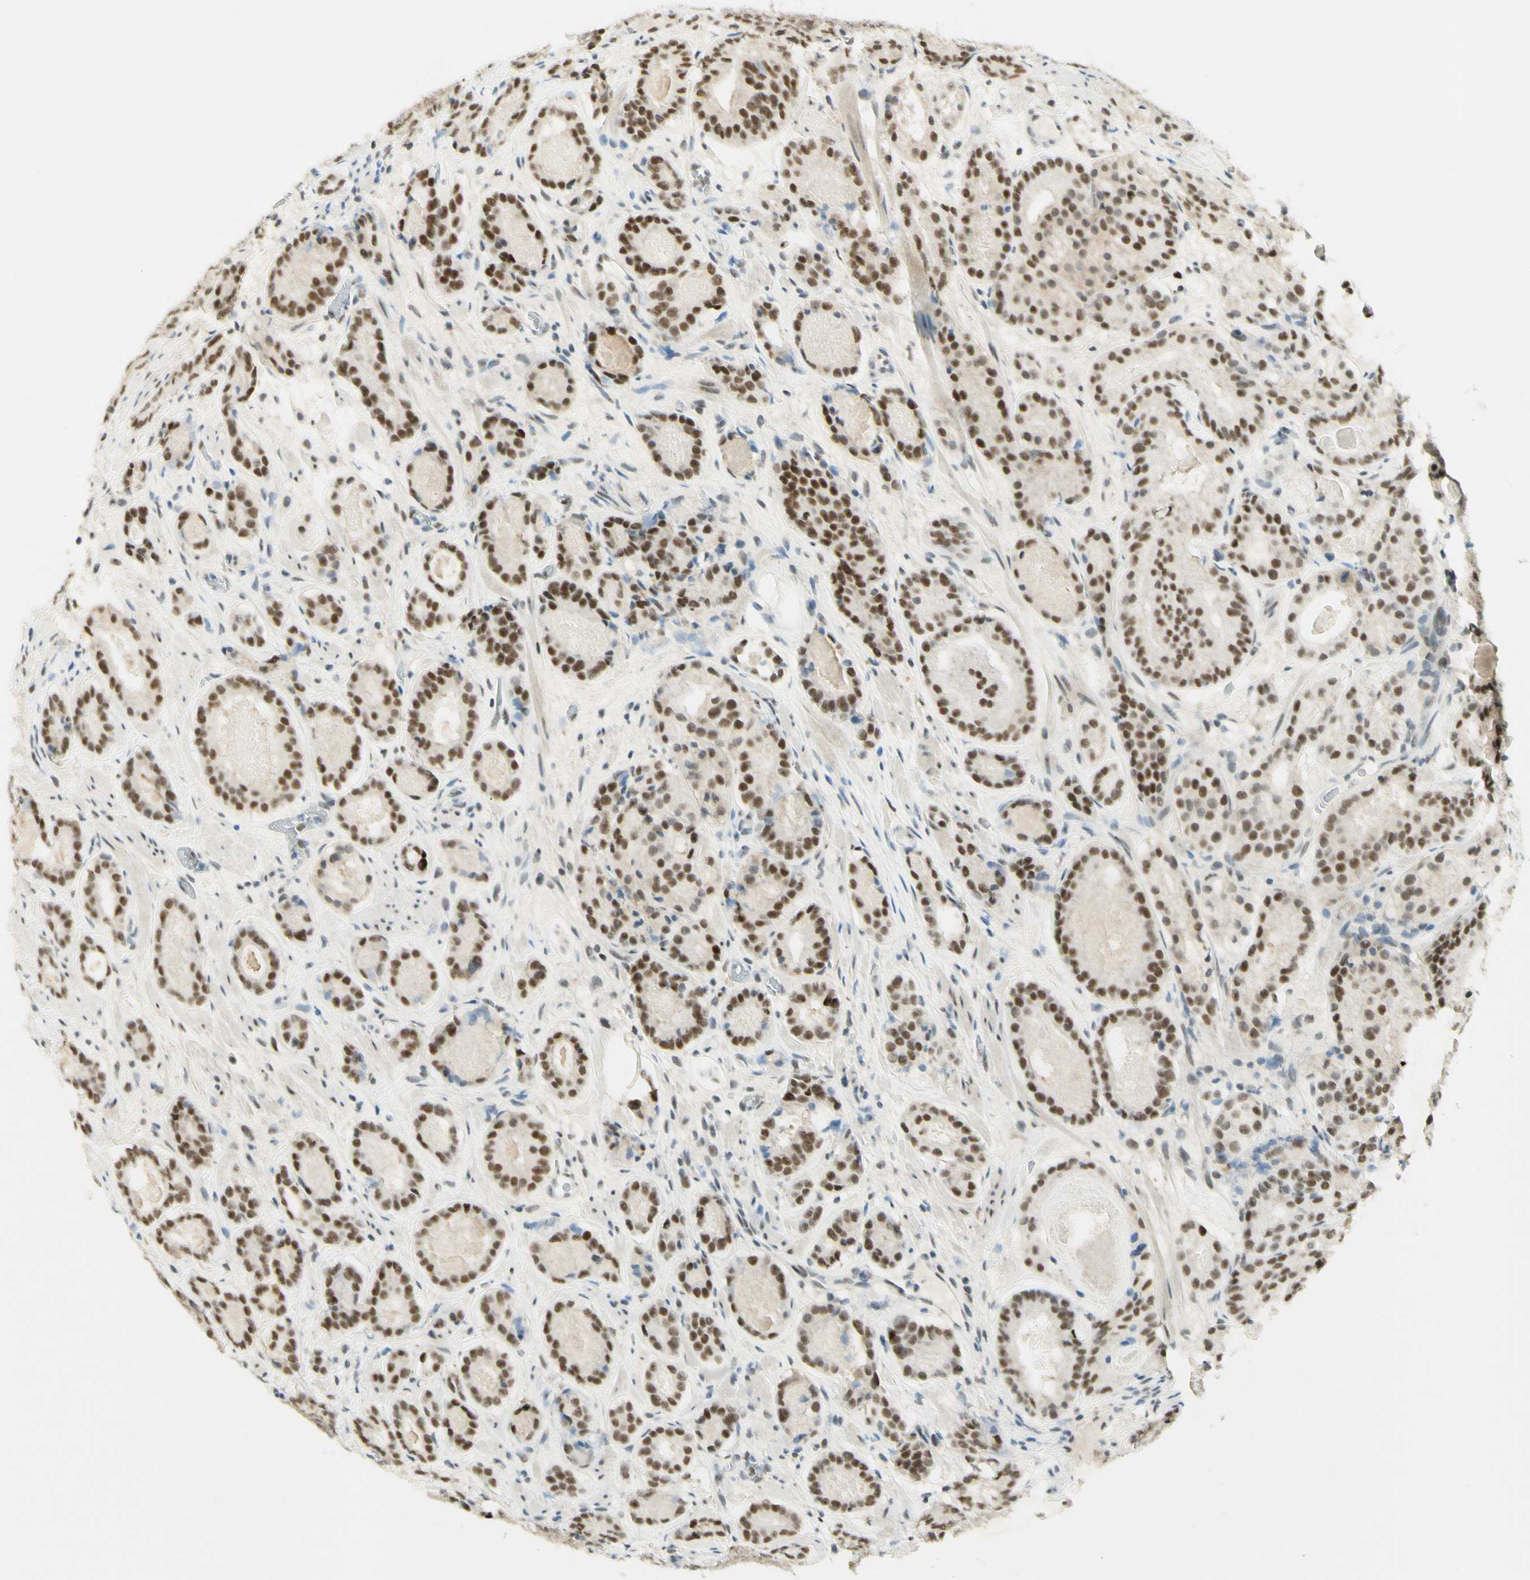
{"staining": {"intensity": "moderate", "quantity": ">75%", "location": "nuclear"}, "tissue": "prostate cancer", "cell_type": "Tumor cells", "image_type": "cancer", "snomed": [{"axis": "morphology", "description": "Adenocarcinoma, Low grade"}, {"axis": "topography", "description": "Prostate"}], "caption": "Protein expression analysis of human prostate cancer (low-grade adenocarcinoma) reveals moderate nuclear expression in about >75% of tumor cells.", "gene": "PMS2", "patient": {"sex": "male", "age": 69}}